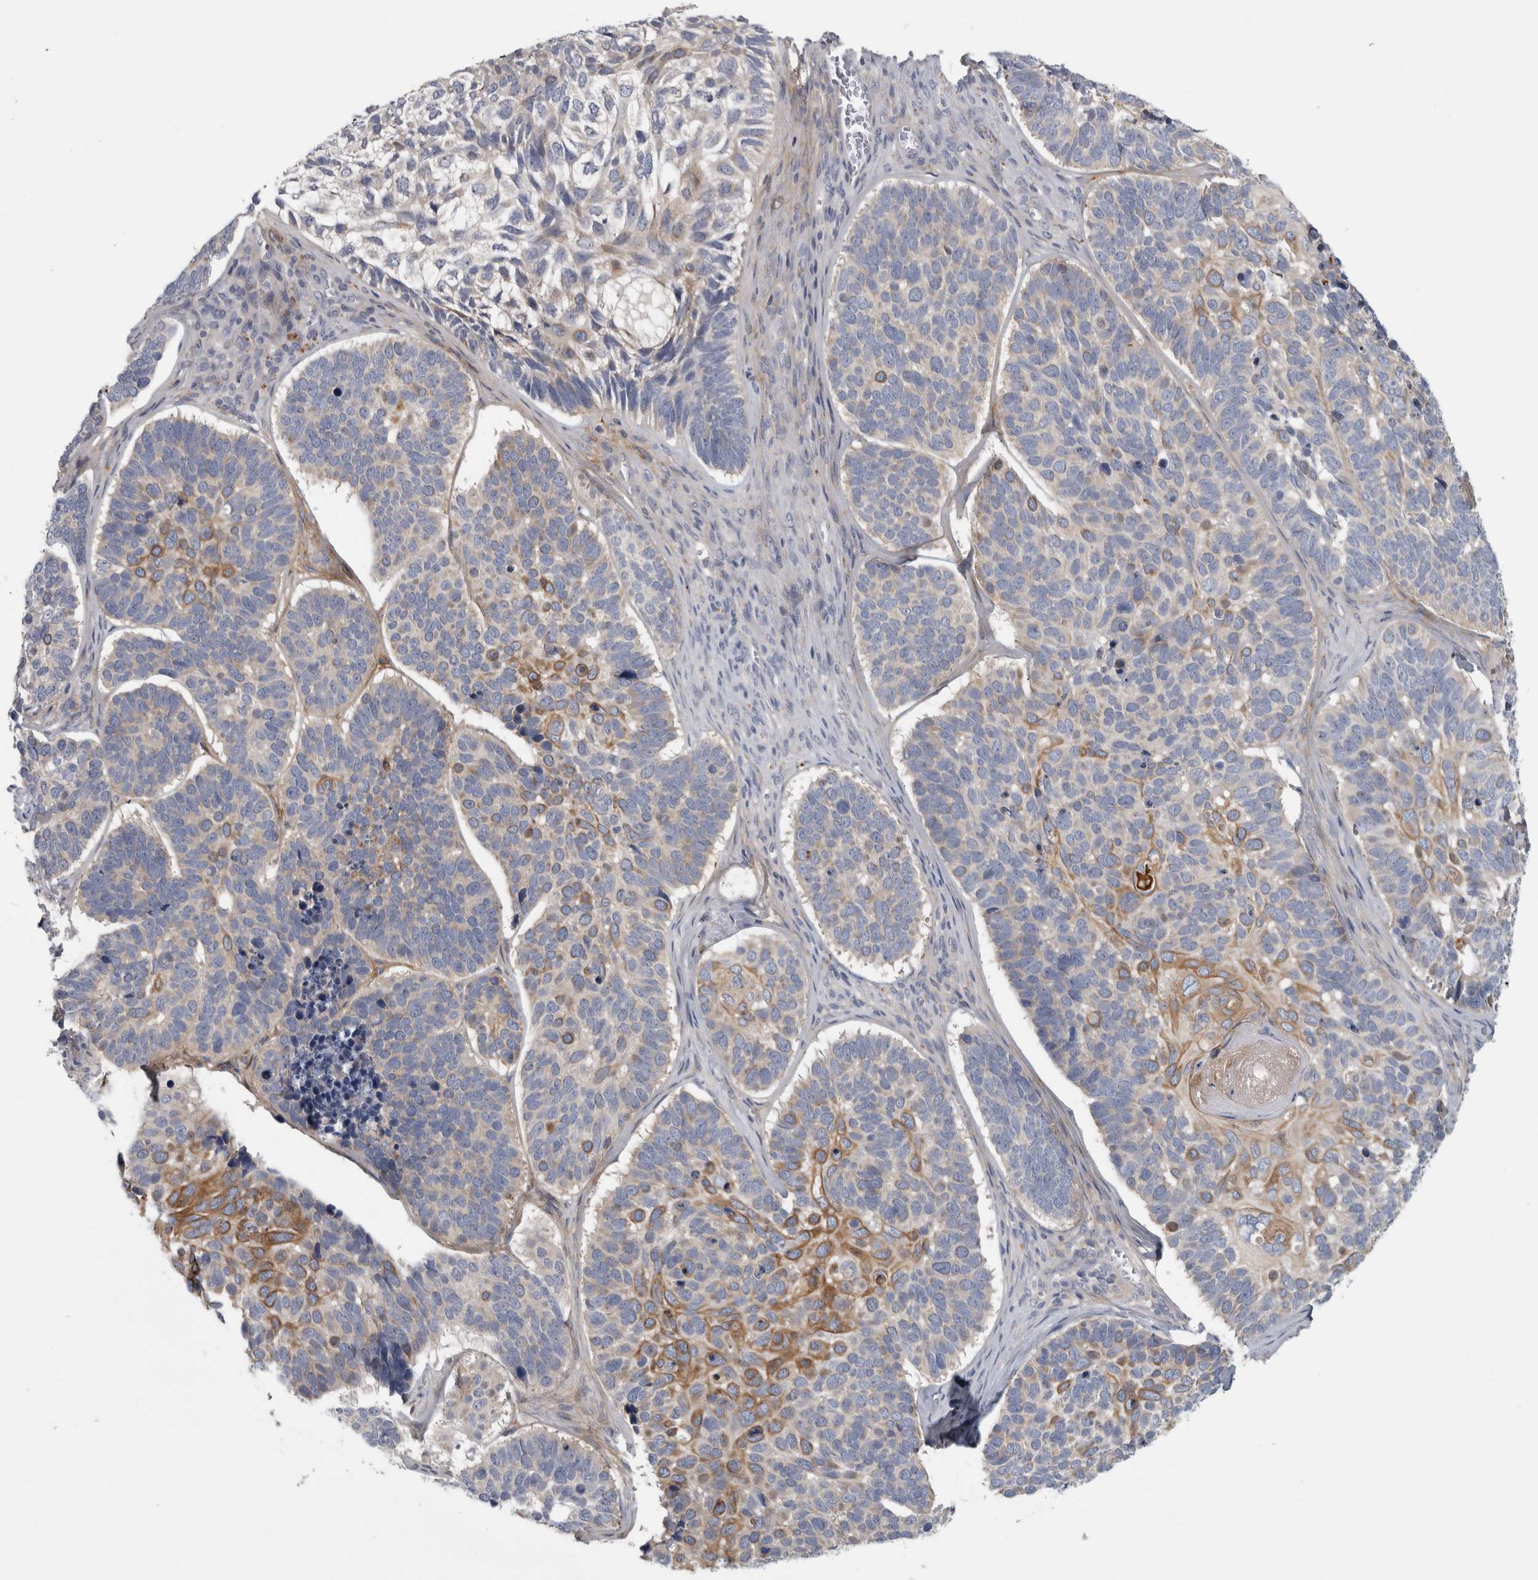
{"staining": {"intensity": "moderate", "quantity": "<25%", "location": "cytoplasmic/membranous"}, "tissue": "skin cancer", "cell_type": "Tumor cells", "image_type": "cancer", "snomed": [{"axis": "morphology", "description": "Basal cell carcinoma"}, {"axis": "topography", "description": "Skin"}], "caption": "This image shows immunohistochemistry staining of human skin basal cell carcinoma, with low moderate cytoplasmic/membranous positivity in approximately <25% of tumor cells.", "gene": "ATXN2", "patient": {"sex": "male", "age": 62}}